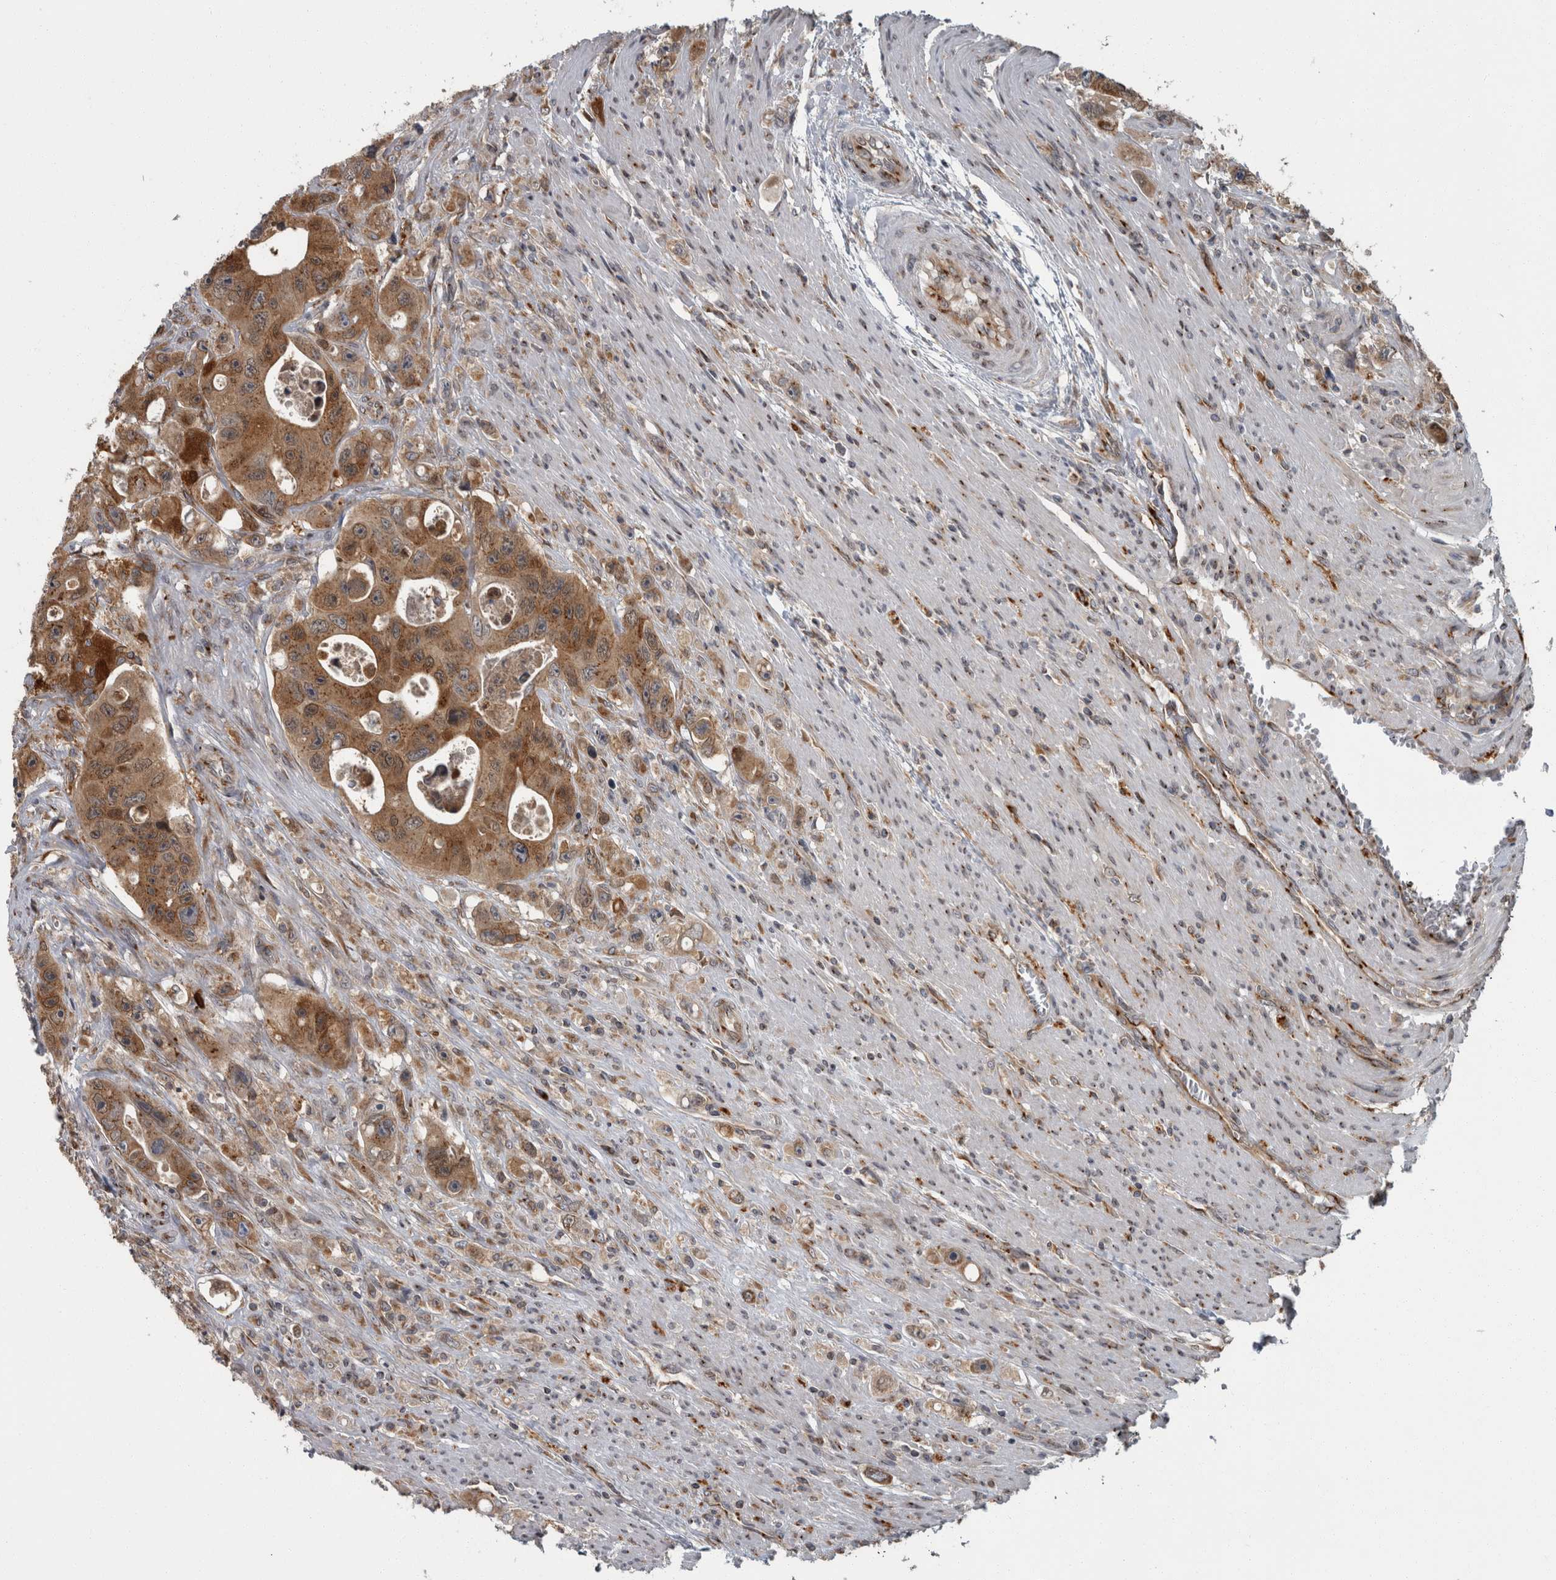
{"staining": {"intensity": "moderate", "quantity": ">75%", "location": "cytoplasmic/membranous"}, "tissue": "colorectal cancer", "cell_type": "Tumor cells", "image_type": "cancer", "snomed": [{"axis": "morphology", "description": "Adenocarcinoma, NOS"}, {"axis": "topography", "description": "Colon"}], "caption": "Colorectal cancer (adenocarcinoma) stained with a protein marker reveals moderate staining in tumor cells.", "gene": "LMAN2L", "patient": {"sex": "female", "age": 46}}